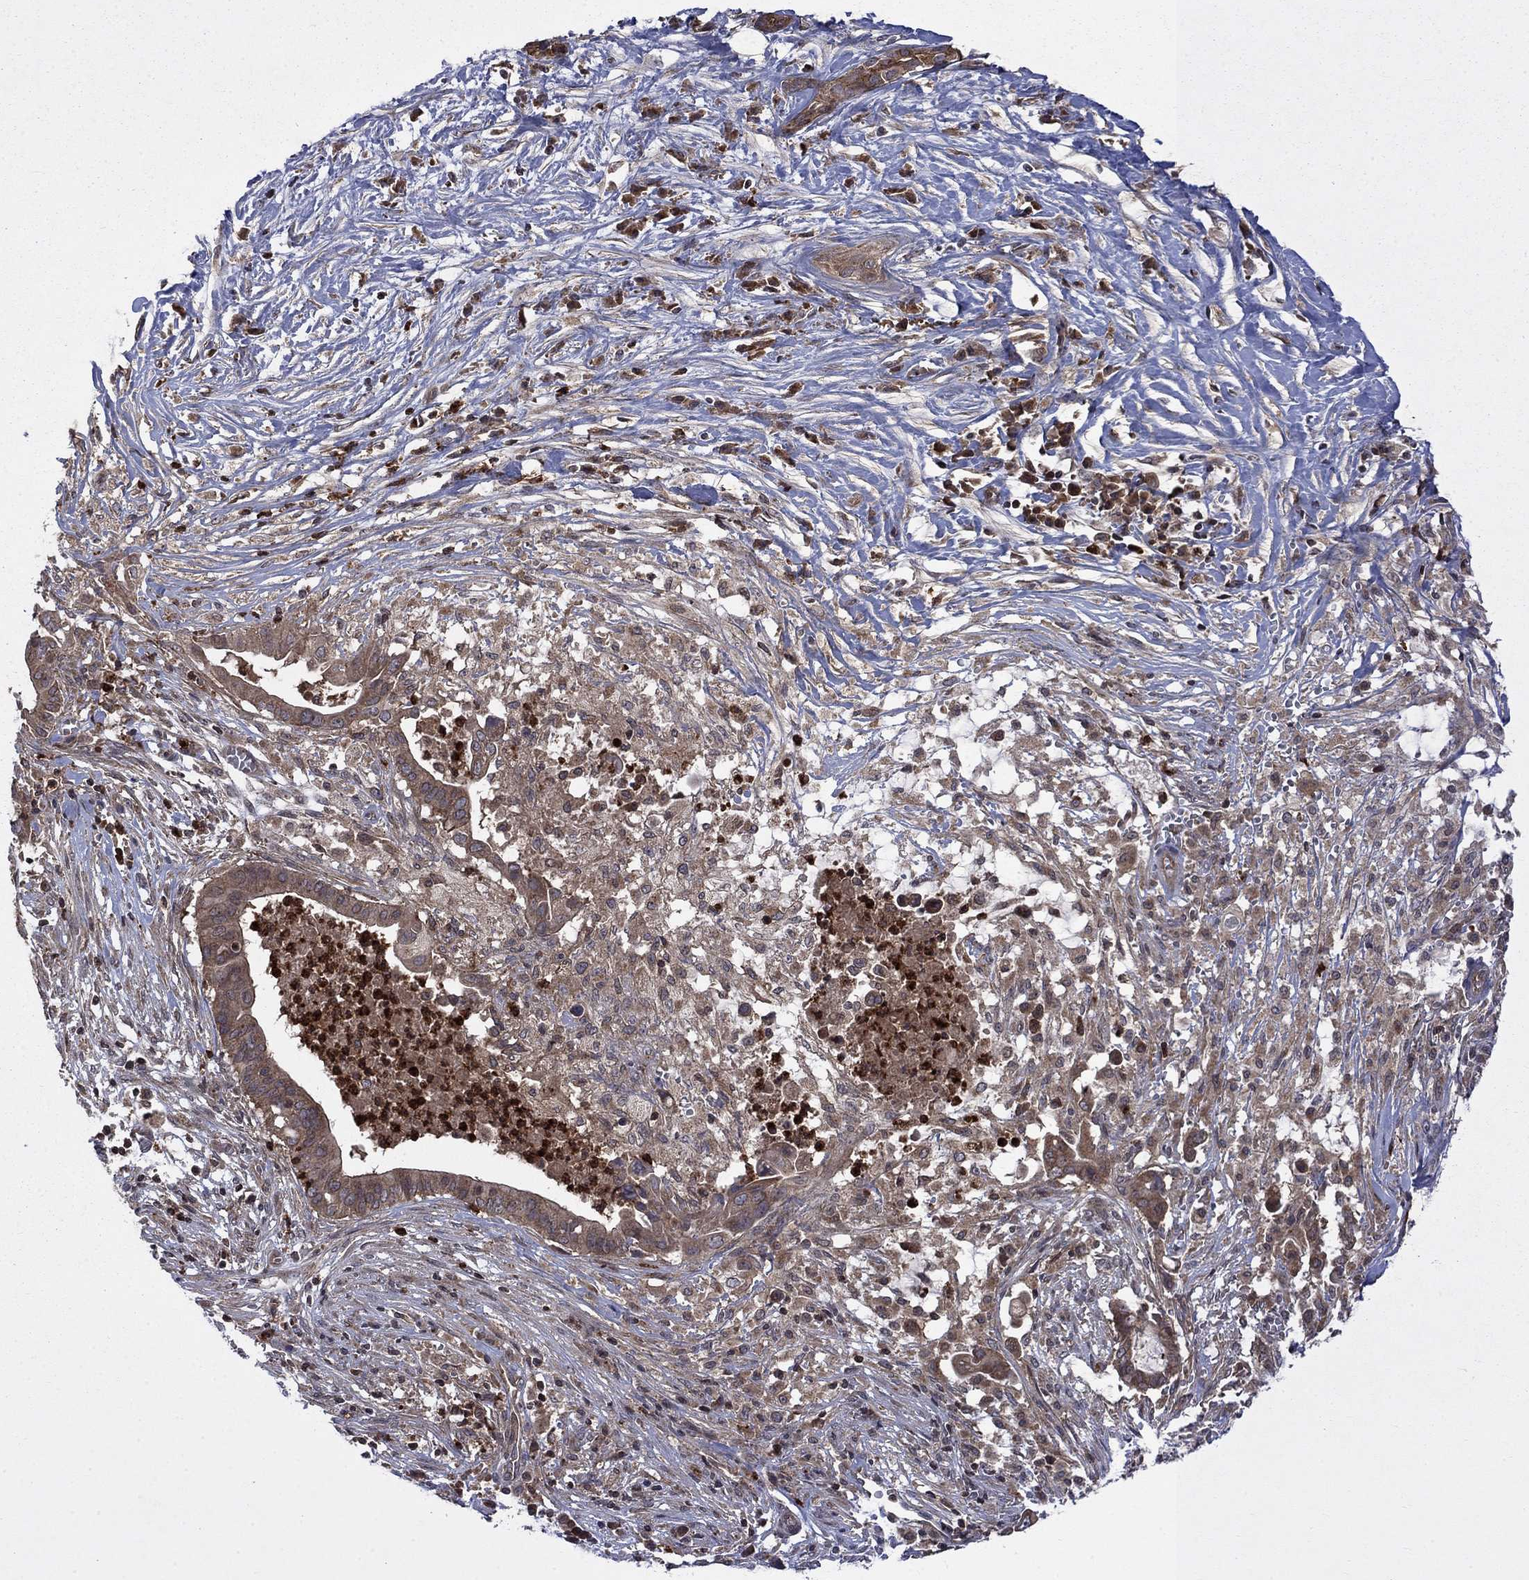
{"staining": {"intensity": "moderate", "quantity": "25%-75%", "location": "cytoplasmic/membranous"}, "tissue": "pancreatic cancer", "cell_type": "Tumor cells", "image_type": "cancer", "snomed": [{"axis": "morphology", "description": "Adenocarcinoma, NOS"}, {"axis": "topography", "description": "Pancreas"}], "caption": "The image shows a brown stain indicating the presence of a protein in the cytoplasmic/membranous of tumor cells in pancreatic cancer.", "gene": "TMEM33", "patient": {"sex": "male", "age": 61}}